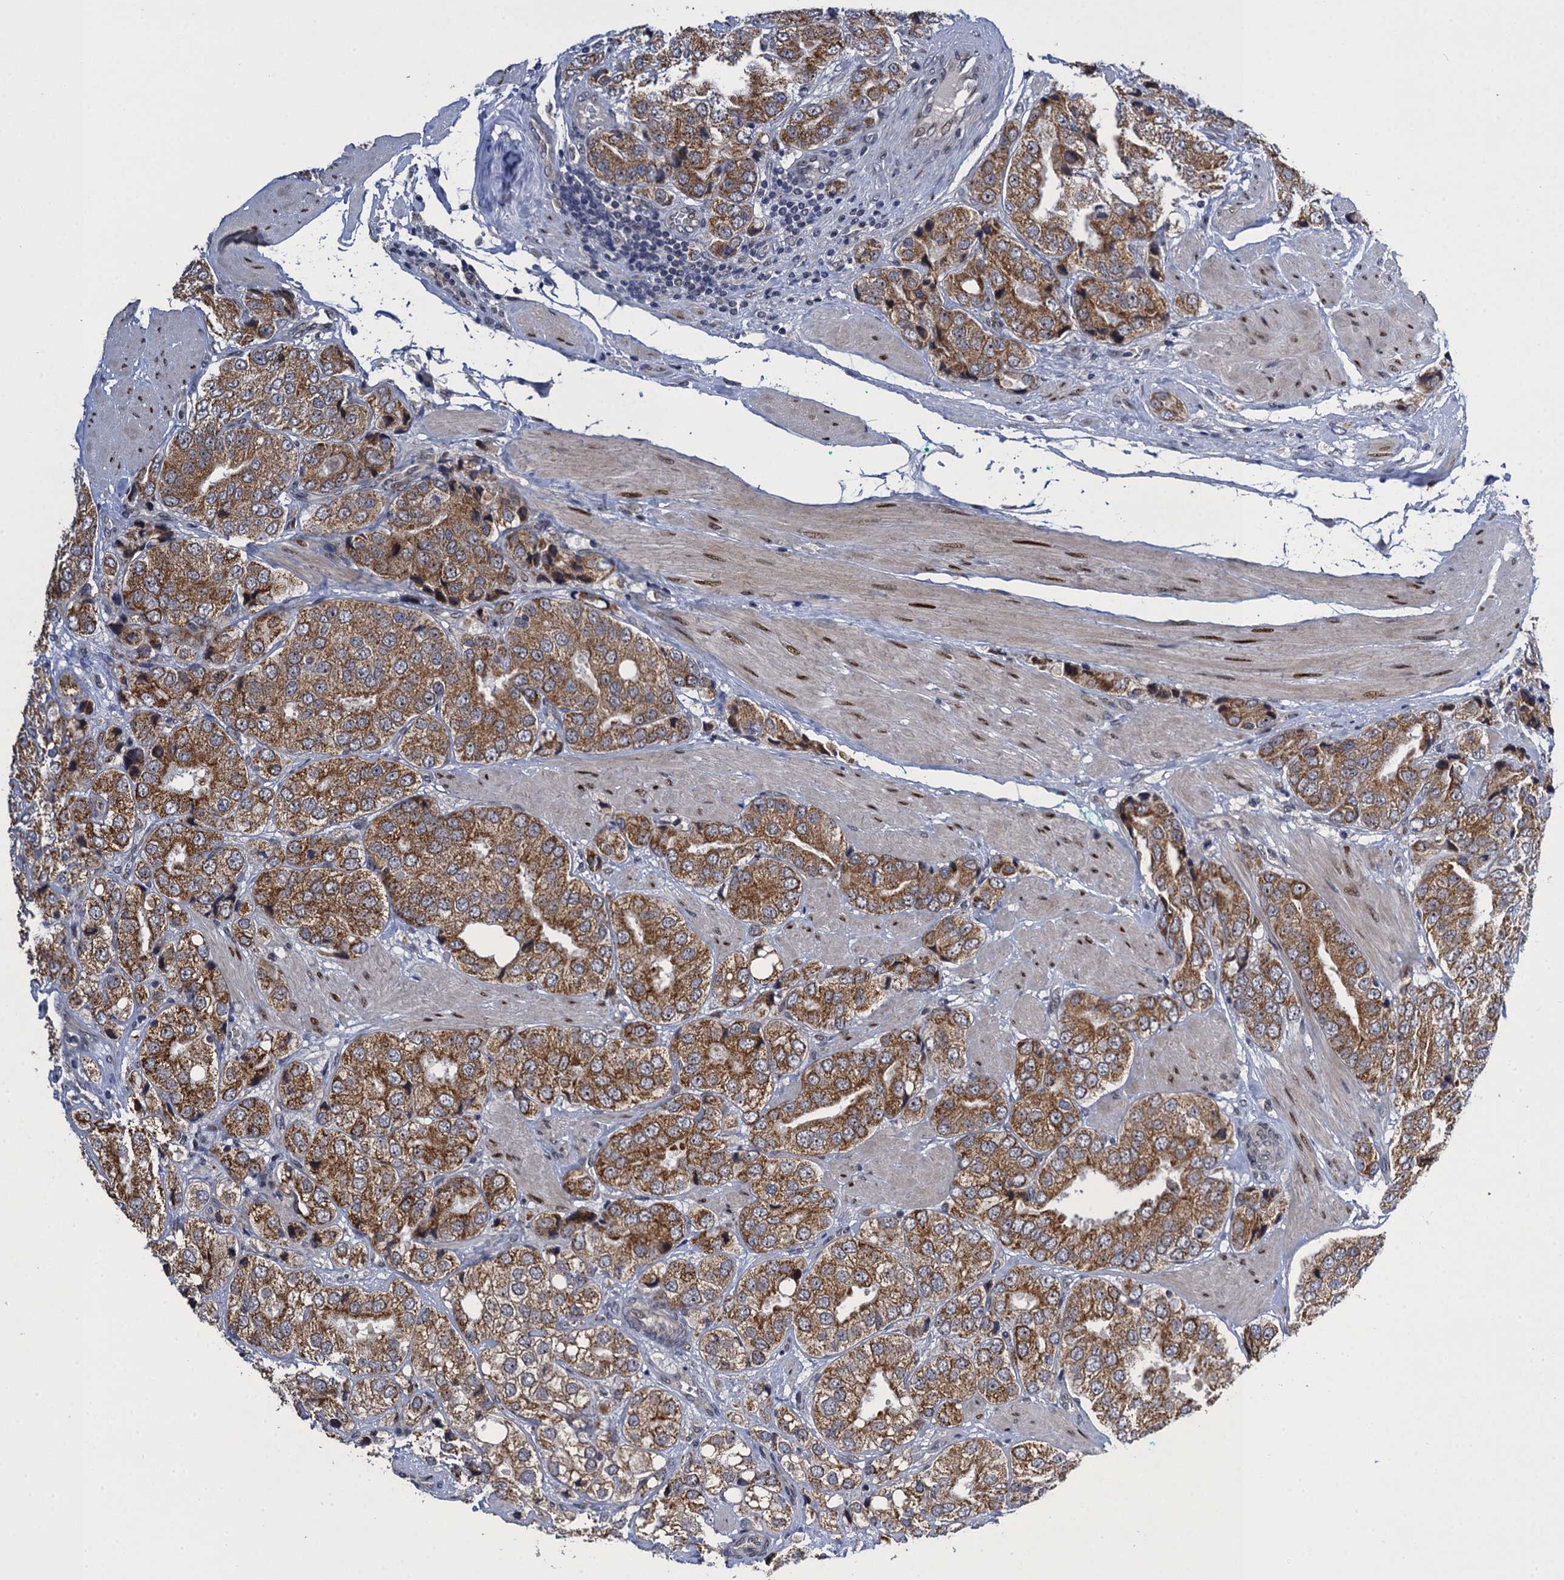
{"staining": {"intensity": "moderate", "quantity": ">75%", "location": "cytoplasmic/membranous"}, "tissue": "prostate cancer", "cell_type": "Tumor cells", "image_type": "cancer", "snomed": [{"axis": "morphology", "description": "Adenocarcinoma, High grade"}, {"axis": "topography", "description": "Prostate"}], "caption": "A brown stain highlights moderate cytoplasmic/membranous staining of a protein in adenocarcinoma (high-grade) (prostate) tumor cells.", "gene": "ZAR1L", "patient": {"sex": "male", "age": 50}}